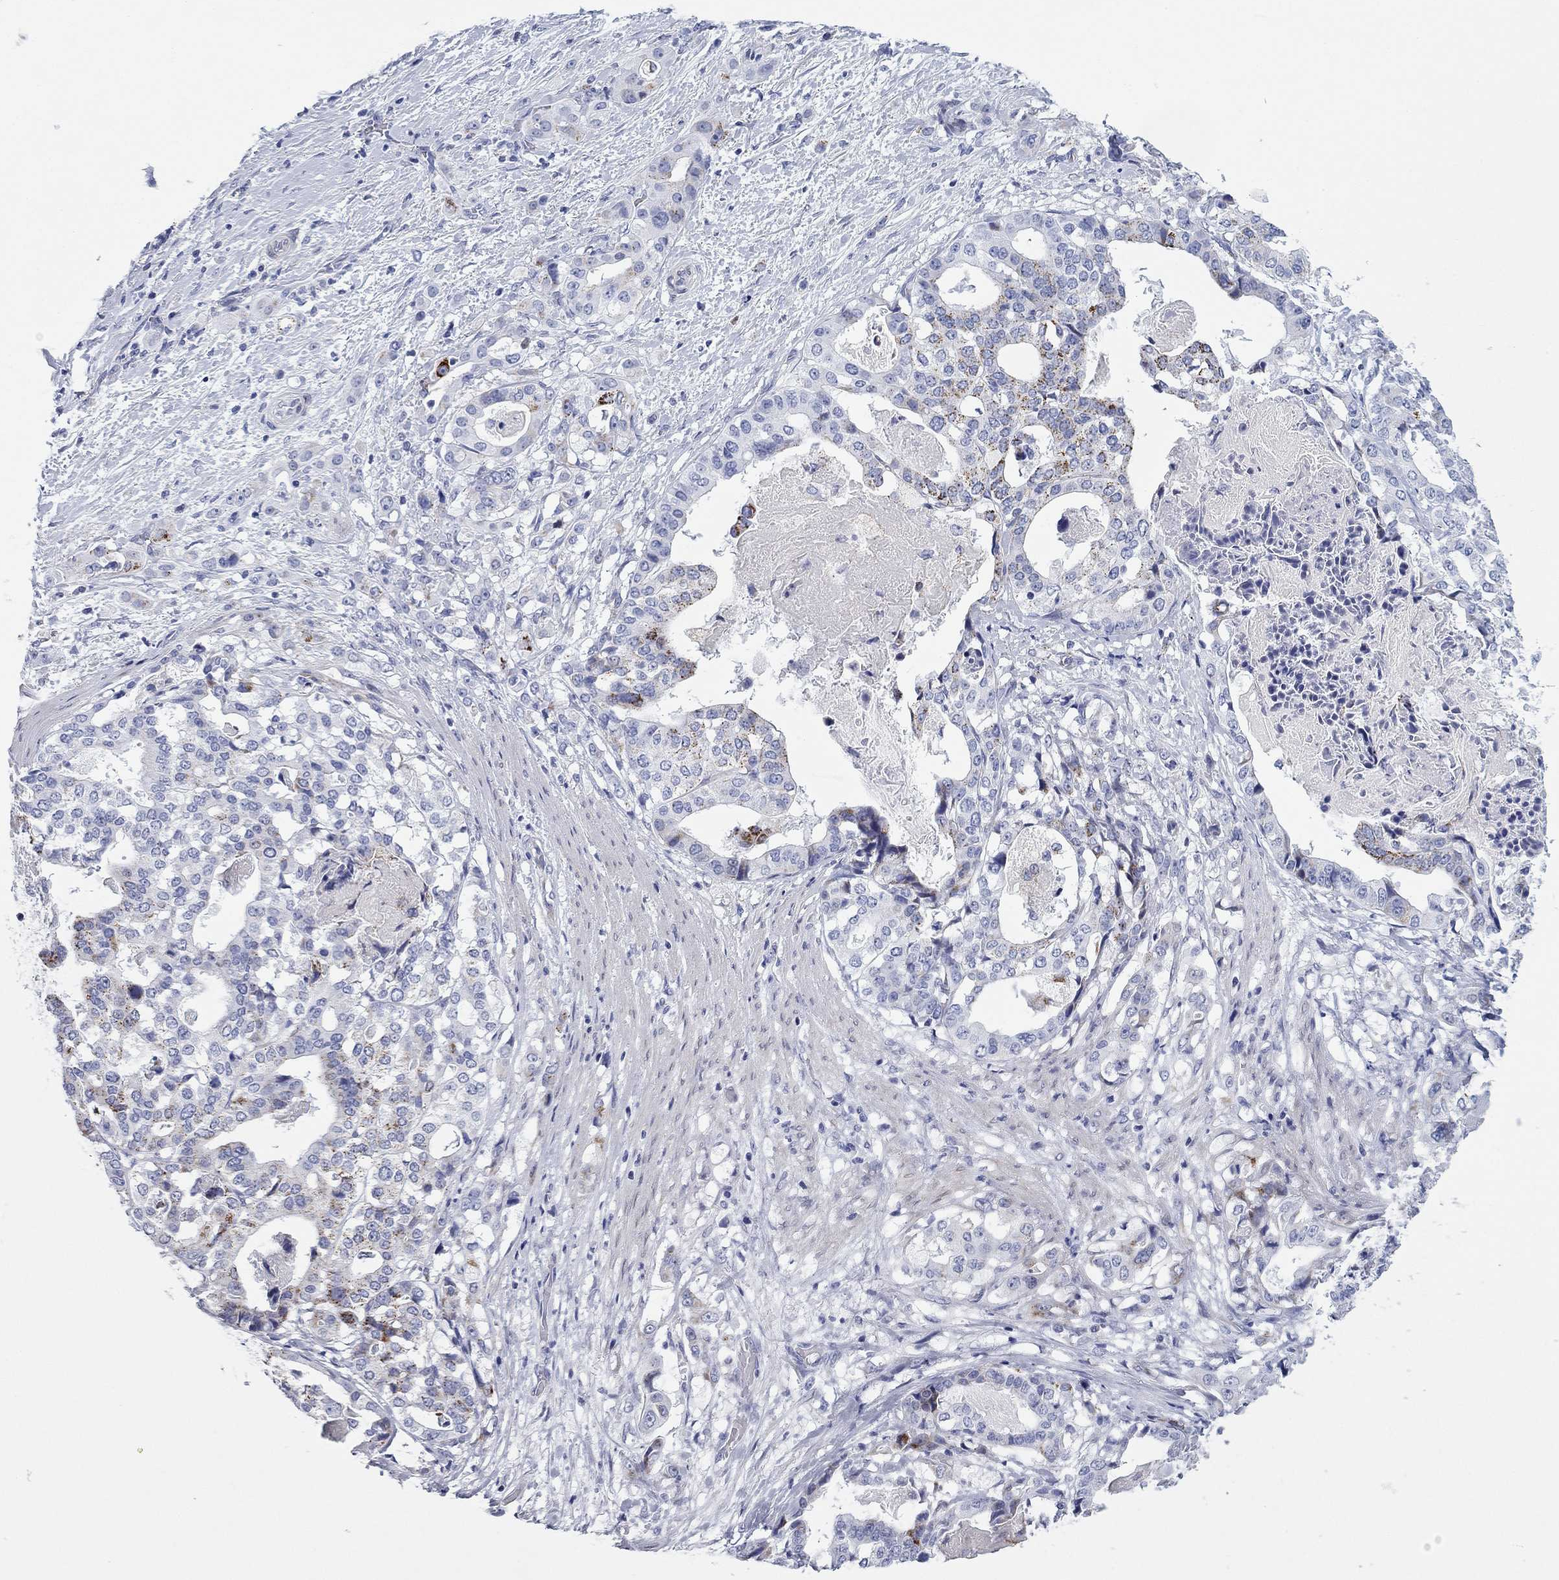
{"staining": {"intensity": "strong", "quantity": "<25%", "location": "cytoplasmic/membranous"}, "tissue": "stomach cancer", "cell_type": "Tumor cells", "image_type": "cancer", "snomed": [{"axis": "morphology", "description": "Adenocarcinoma, NOS"}, {"axis": "topography", "description": "Stomach"}], "caption": "Immunohistochemistry micrograph of neoplastic tissue: stomach adenocarcinoma stained using IHC shows medium levels of strong protein expression localized specifically in the cytoplasmic/membranous of tumor cells, appearing as a cytoplasmic/membranous brown color.", "gene": "CHI3L2", "patient": {"sex": "male", "age": 48}}